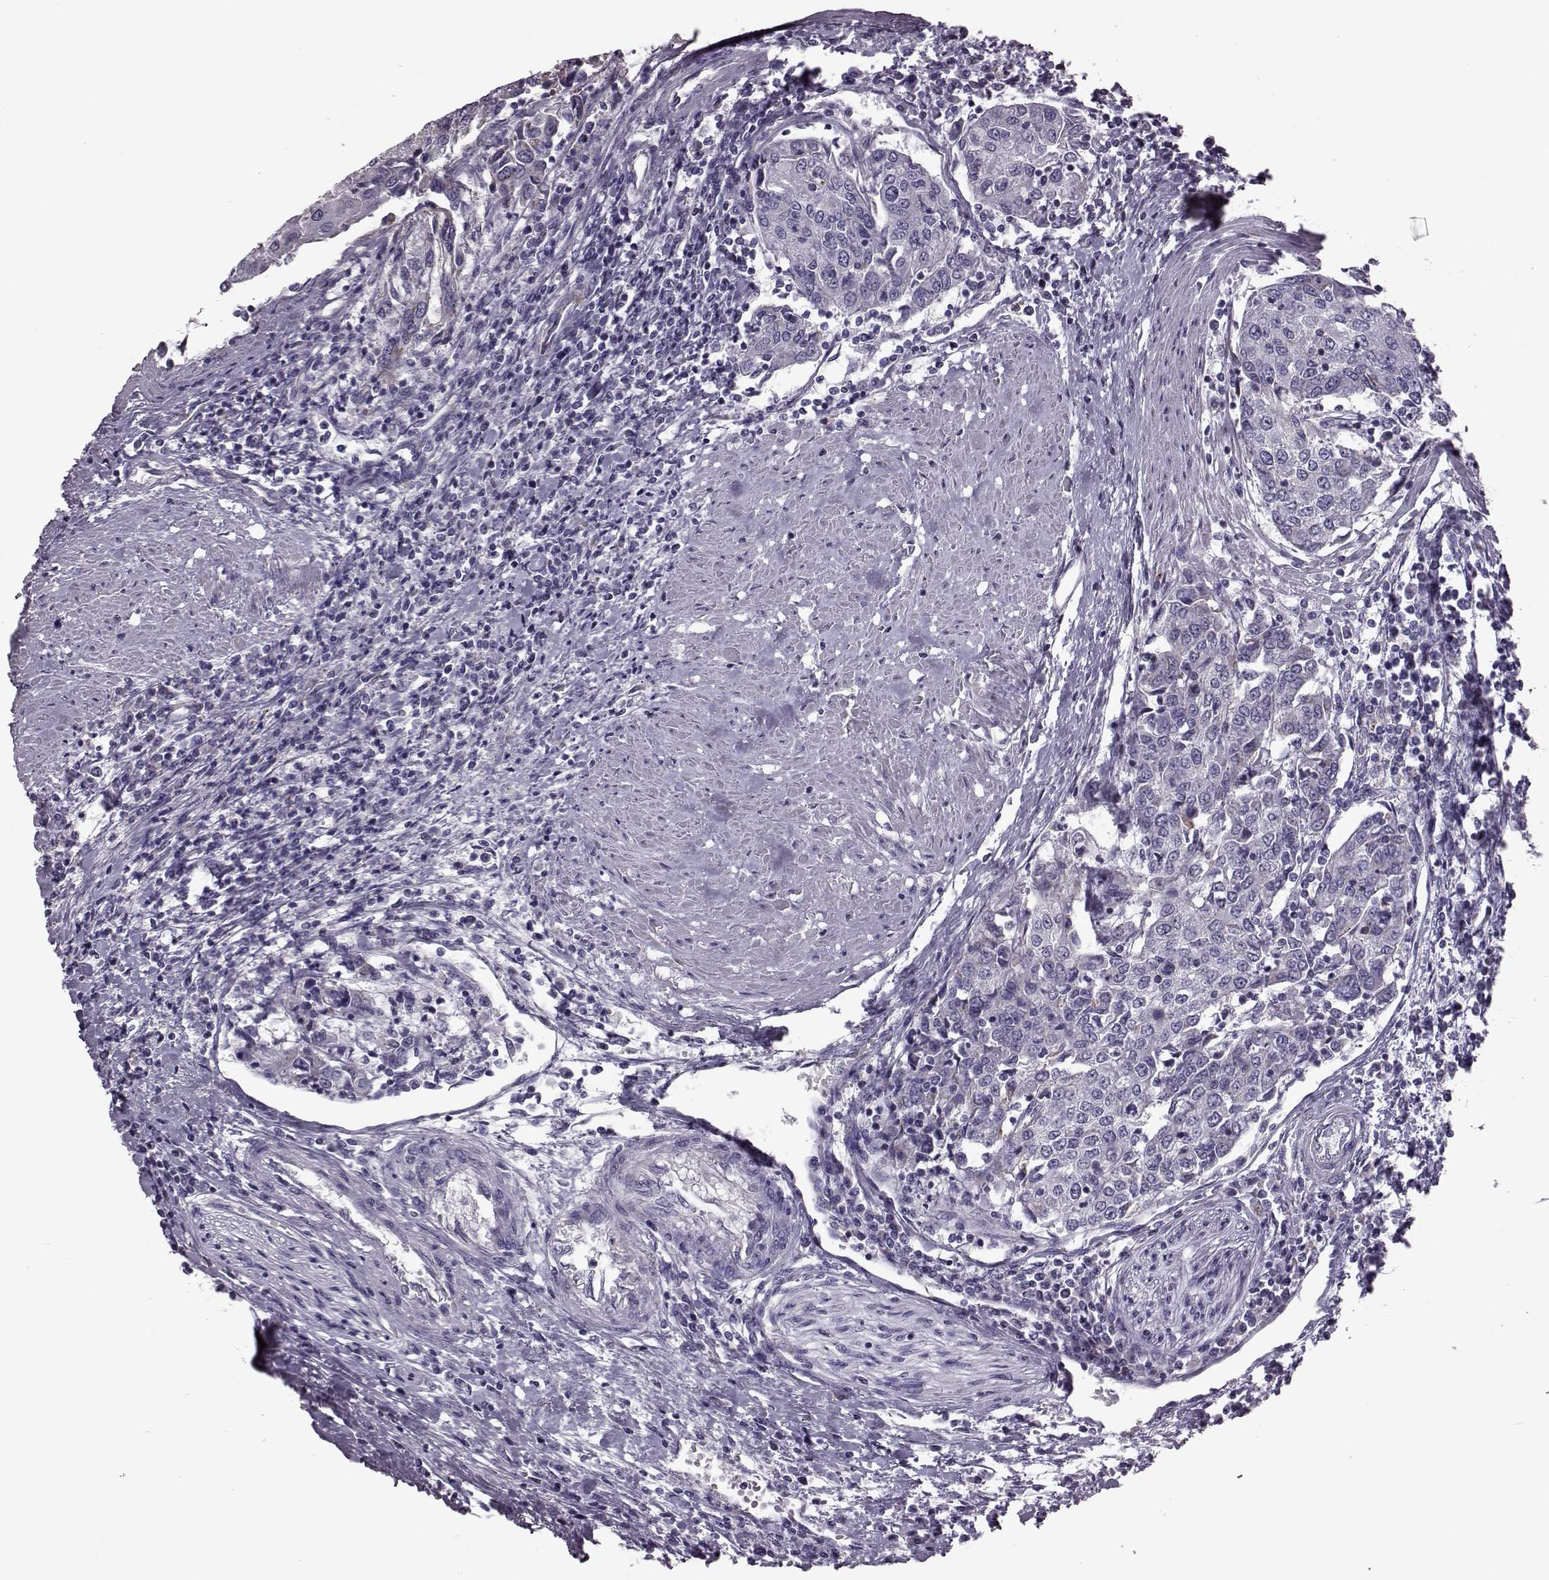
{"staining": {"intensity": "moderate", "quantity": "<25%", "location": "cytoplasmic/membranous"}, "tissue": "urothelial cancer", "cell_type": "Tumor cells", "image_type": "cancer", "snomed": [{"axis": "morphology", "description": "Urothelial carcinoma, High grade"}, {"axis": "topography", "description": "Urinary bladder"}], "caption": "Urothelial cancer tissue exhibits moderate cytoplasmic/membranous positivity in about <25% of tumor cells", "gene": "RIMS2", "patient": {"sex": "female", "age": 85}}